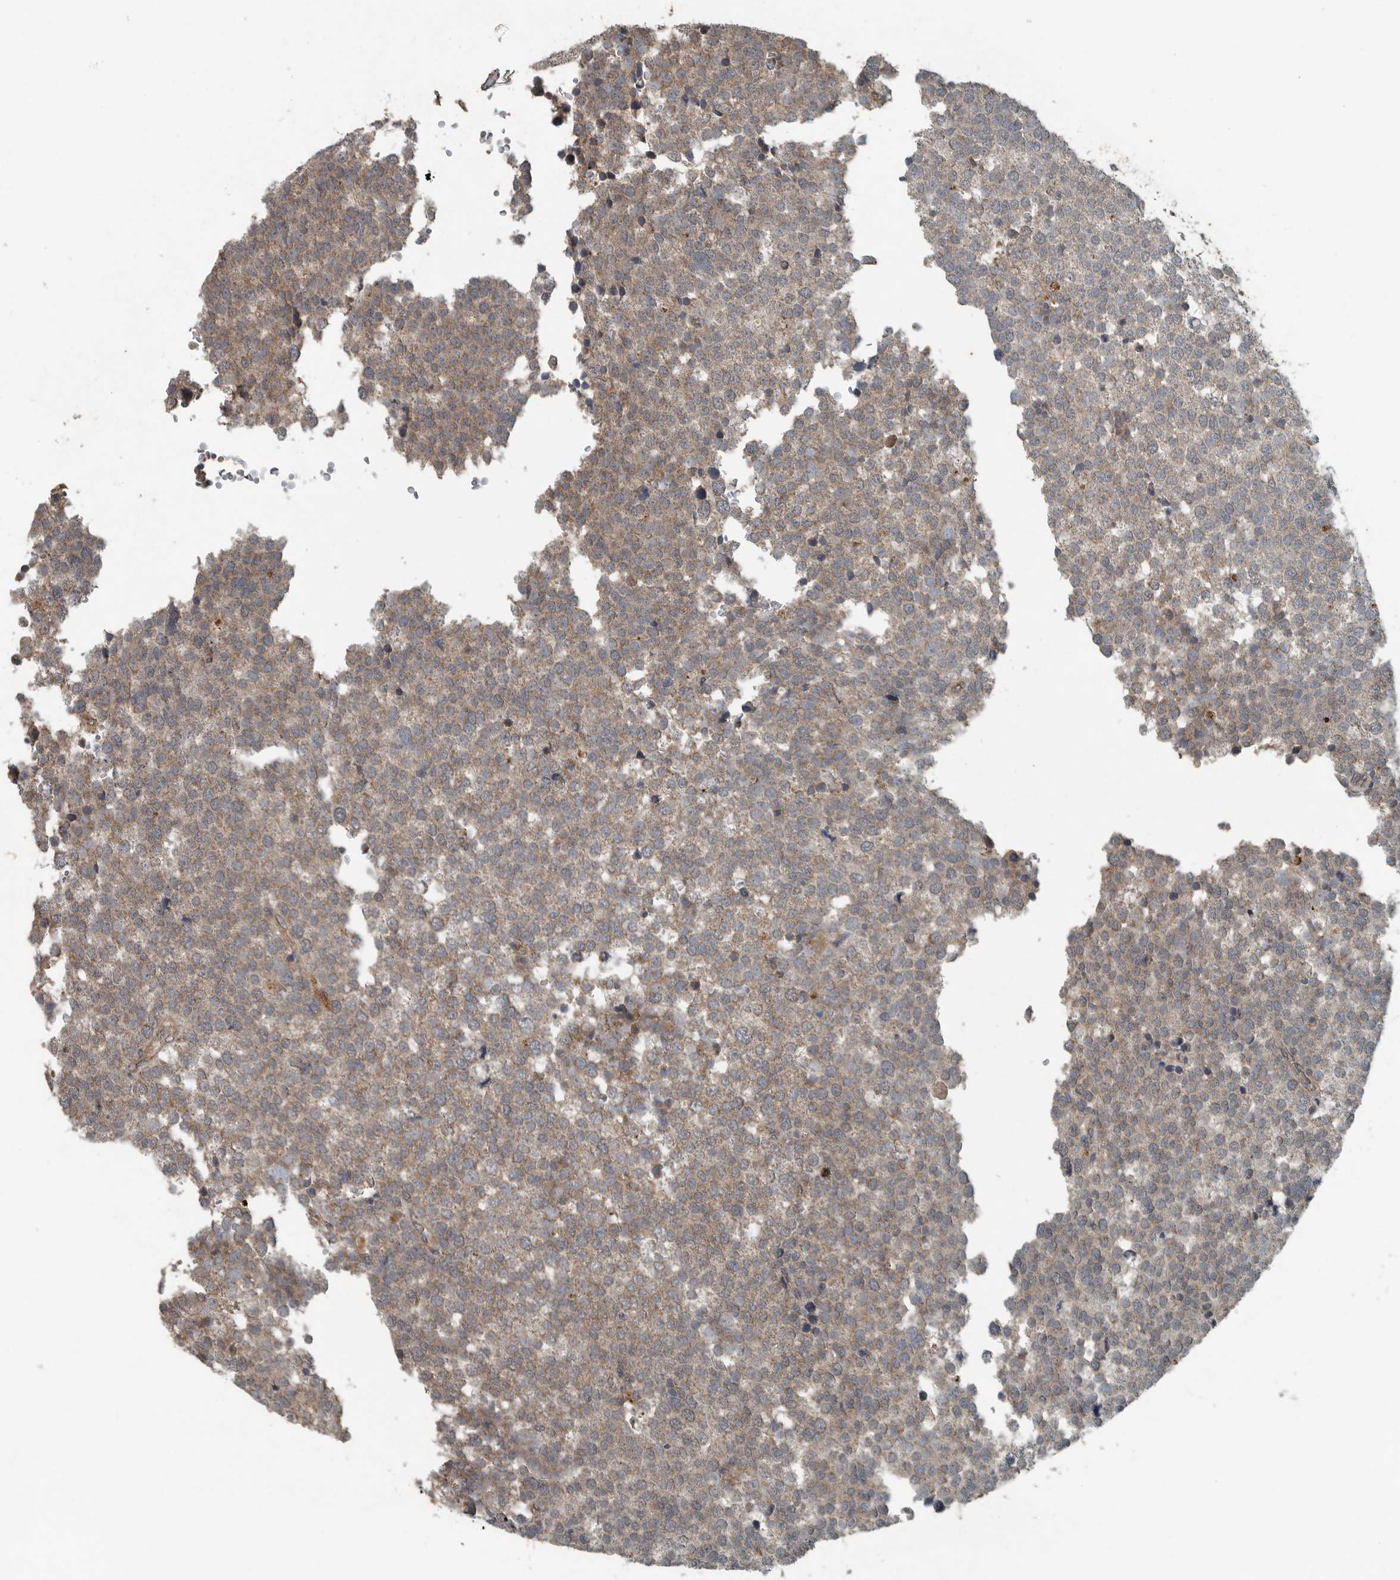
{"staining": {"intensity": "weak", "quantity": "25%-75%", "location": "cytoplasmic/membranous"}, "tissue": "testis cancer", "cell_type": "Tumor cells", "image_type": "cancer", "snomed": [{"axis": "morphology", "description": "Seminoma, NOS"}, {"axis": "topography", "description": "Testis"}], "caption": "Protein staining reveals weak cytoplasmic/membranous expression in approximately 25%-75% of tumor cells in testis cancer. The protein of interest is stained brown, and the nuclei are stained in blue (DAB IHC with brightfield microscopy, high magnification).", "gene": "IL6ST", "patient": {"sex": "male", "age": 71}}